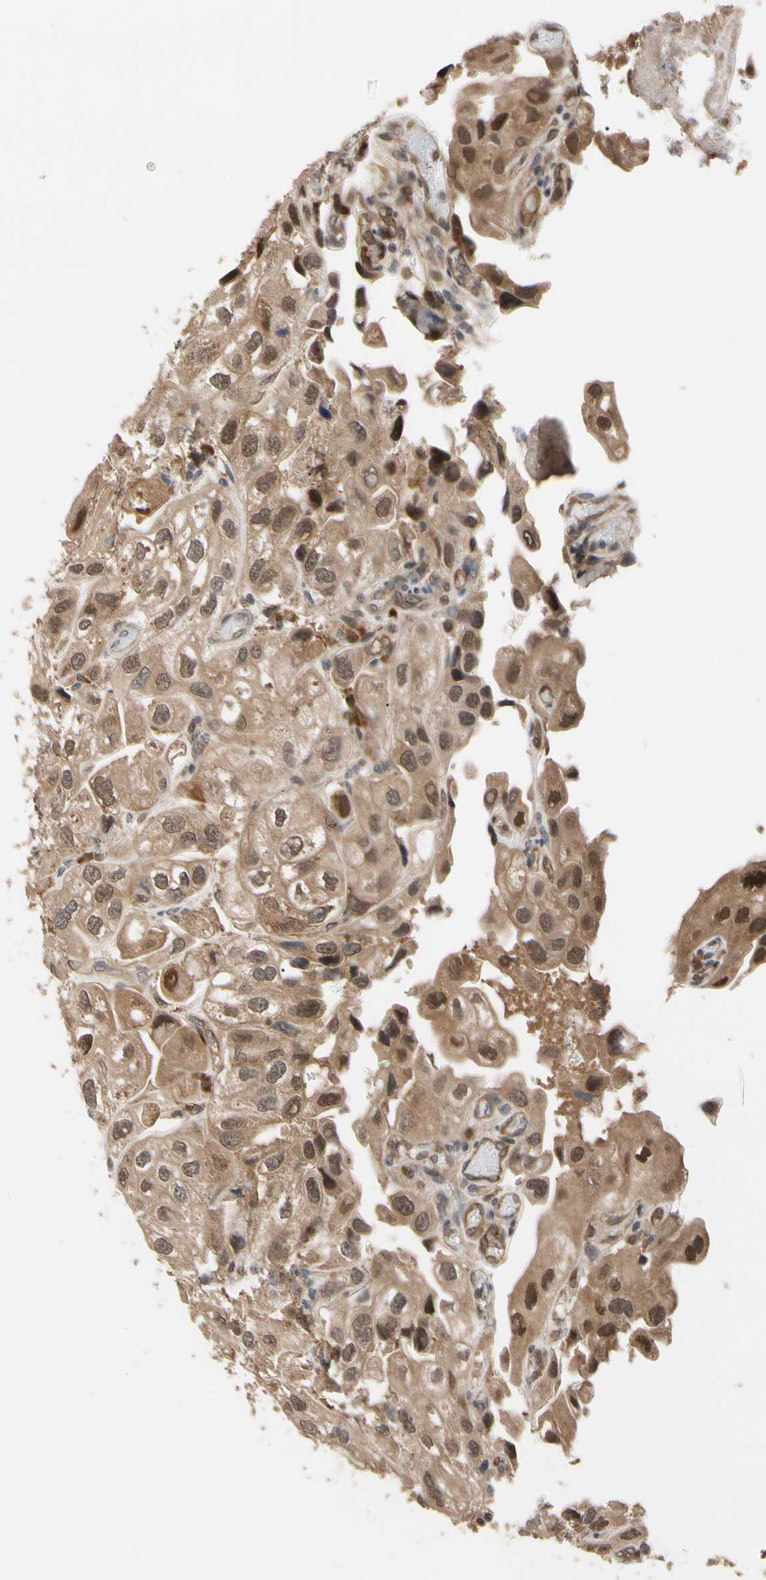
{"staining": {"intensity": "moderate", "quantity": ">75%", "location": "cytoplasmic/membranous,nuclear"}, "tissue": "urothelial cancer", "cell_type": "Tumor cells", "image_type": "cancer", "snomed": [{"axis": "morphology", "description": "Urothelial carcinoma, High grade"}, {"axis": "topography", "description": "Urinary bladder"}], "caption": "Brown immunohistochemical staining in human high-grade urothelial carcinoma exhibits moderate cytoplasmic/membranous and nuclear staining in about >75% of tumor cells.", "gene": "CYTIP", "patient": {"sex": "female", "age": 64}}